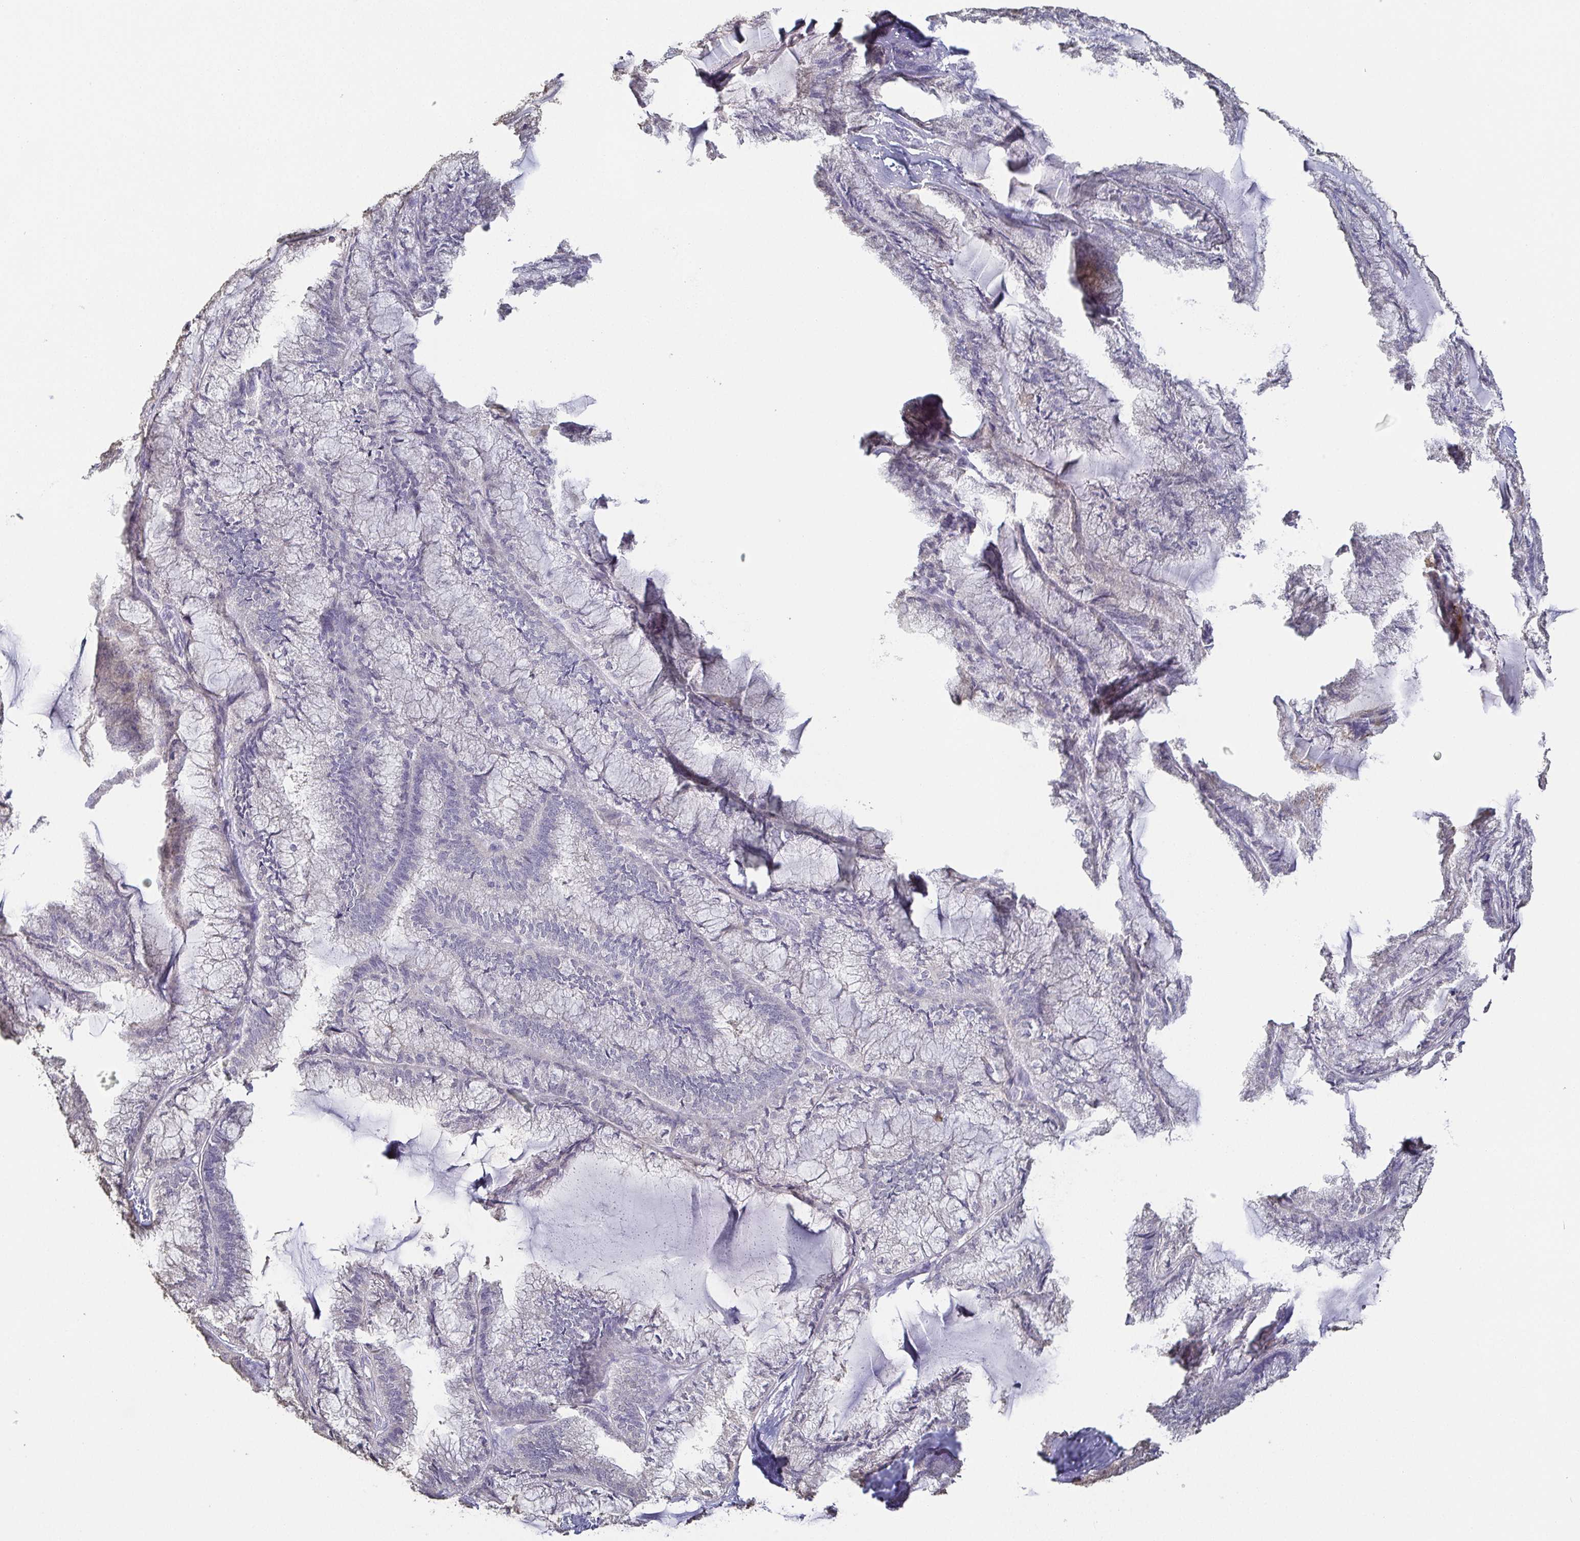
{"staining": {"intensity": "negative", "quantity": "none", "location": "none"}, "tissue": "endometrial cancer", "cell_type": "Tumor cells", "image_type": "cancer", "snomed": [{"axis": "morphology", "description": "Carcinoma, NOS"}, {"axis": "topography", "description": "Endometrium"}], "caption": "Carcinoma (endometrial) was stained to show a protein in brown. There is no significant expression in tumor cells.", "gene": "RNASE7", "patient": {"sex": "female", "age": 62}}